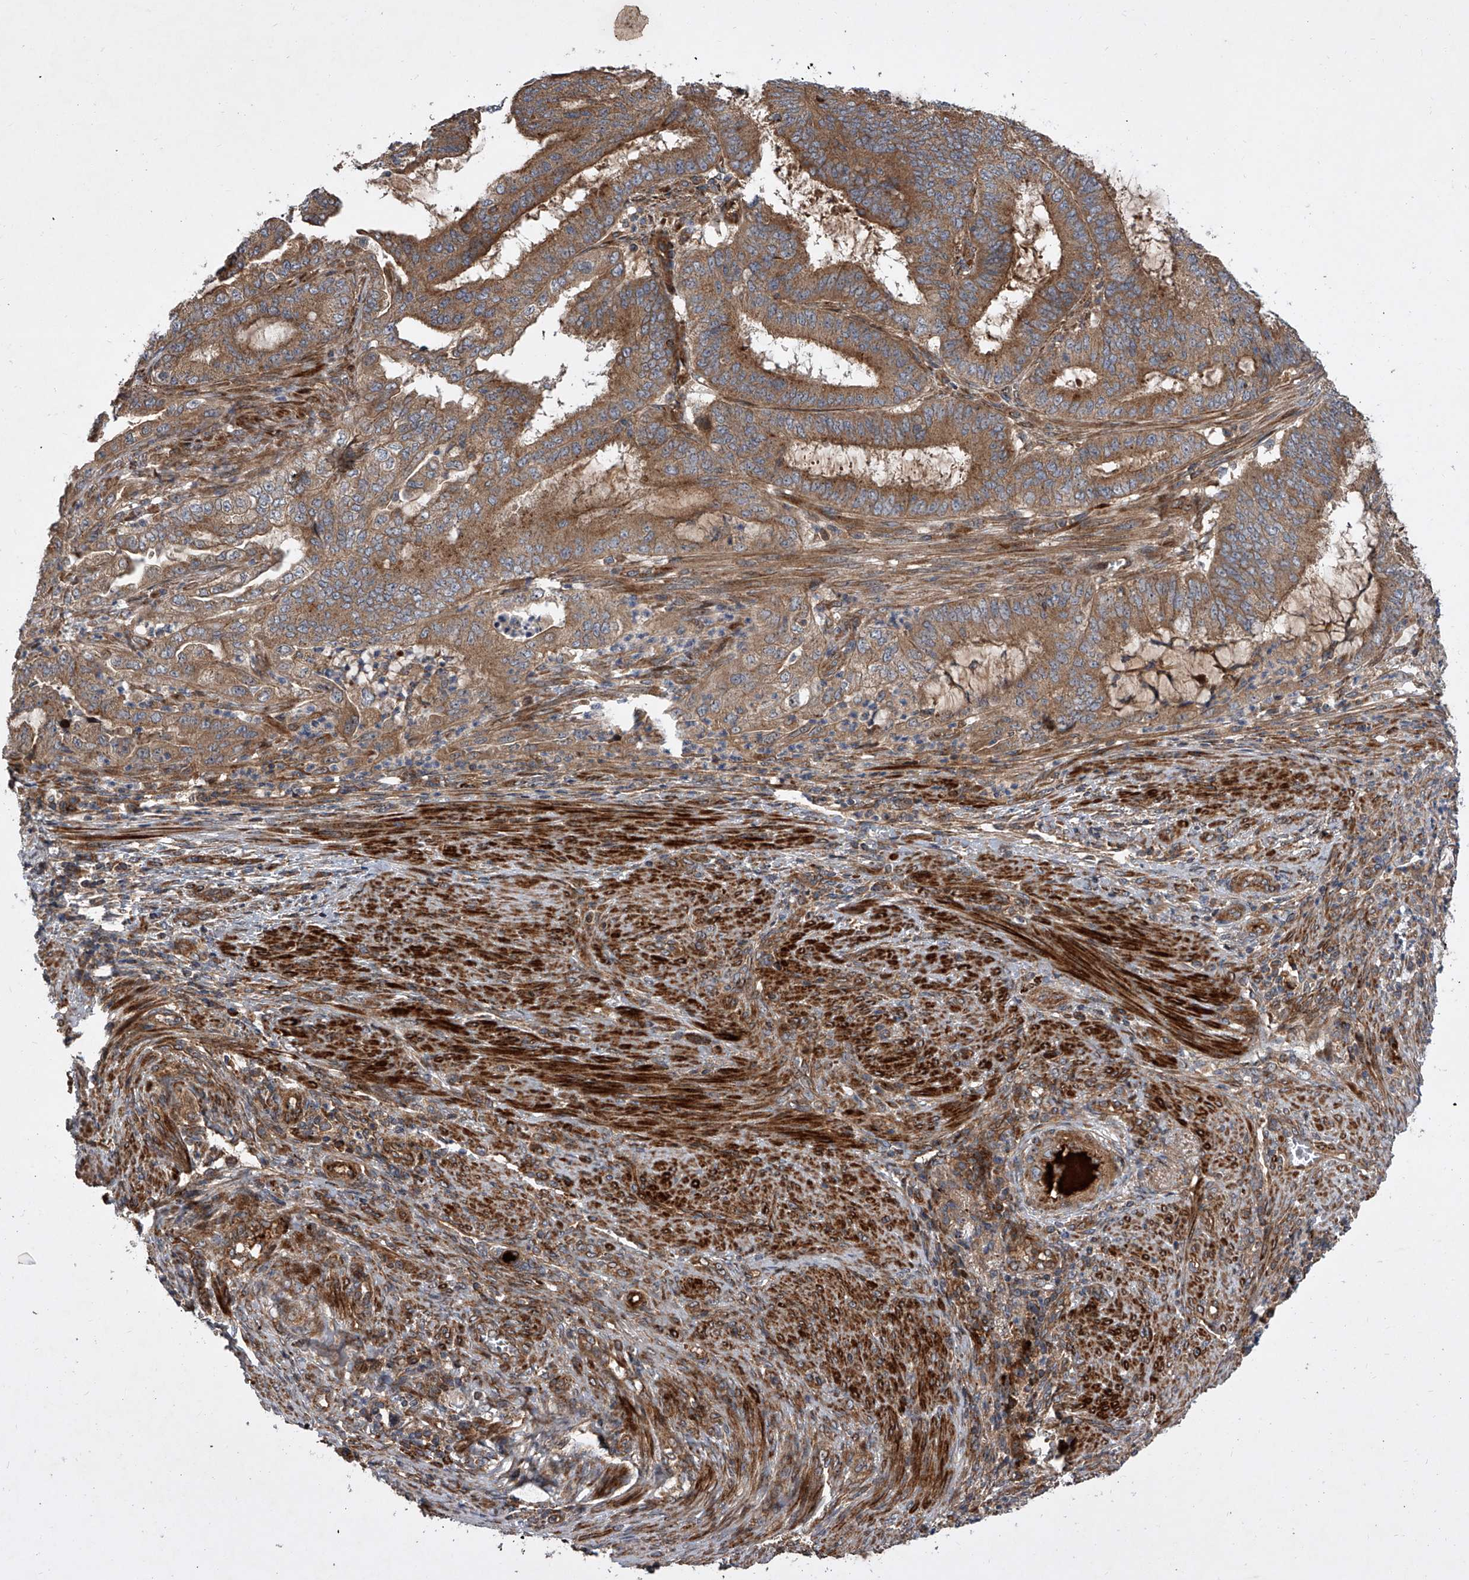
{"staining": {"intensity": "strong", "quantity": ">75%", "location": "cytoplasmic/membranous"}, "tissue": "endometrial cancer", "cell_type": "Tumor cells", "image_type": "cancer", "snomed": [{"axis": "morphology", "description": "Adenocarcinoma, NOS"}, {"axis": "topography", "description": "Endometrium"}], "caption": "A micrograph of human endometrial cancer stained for a protein displays strong cytoplasmic/membranous brown staining in tumor cells. (DAB = brown stain, brightfield microscopy at high magnification).", "gene": "USP47", "patient": {"sex": "female", "age": 51}}